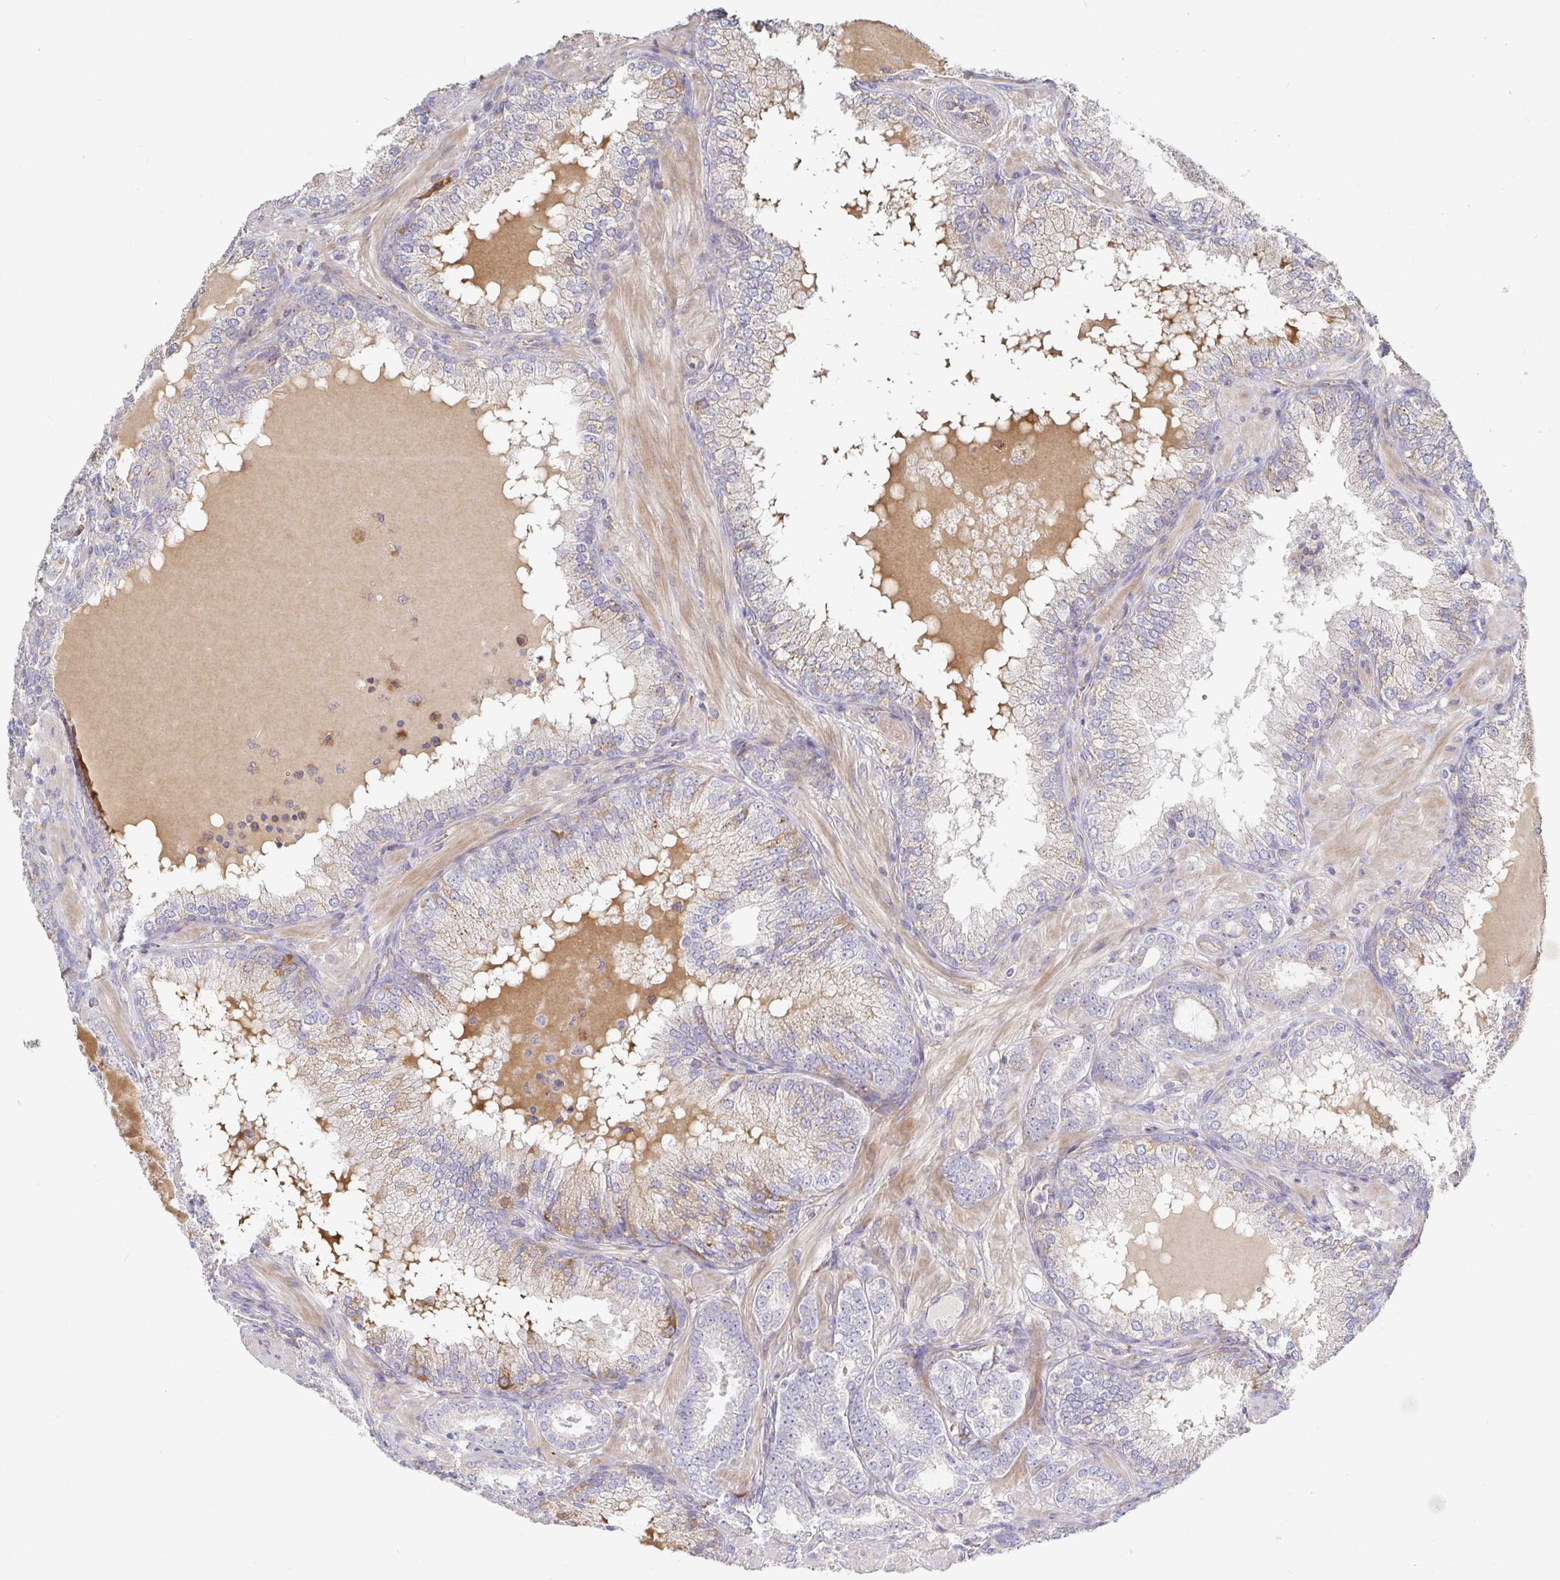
{"staining": {"intensity": "negative", "quantity": "none", "location": "none"}, "tissue": "prostate cancer", "cell_type": "Tumor cells", "image_type": "cancer", "snomed": [{"axis": "morphology", "description": "Adenocarcinoma, High grade"}, {"axis": "topography", "description": "Prostate"}], "caption": "DAB immunohistochemical staining of human prostate high-grade adenocarcinoma exhibits no significant expression in tumor cells.", "gene": "IRAK2", "patient": {"sex": "male", "age": 60}}